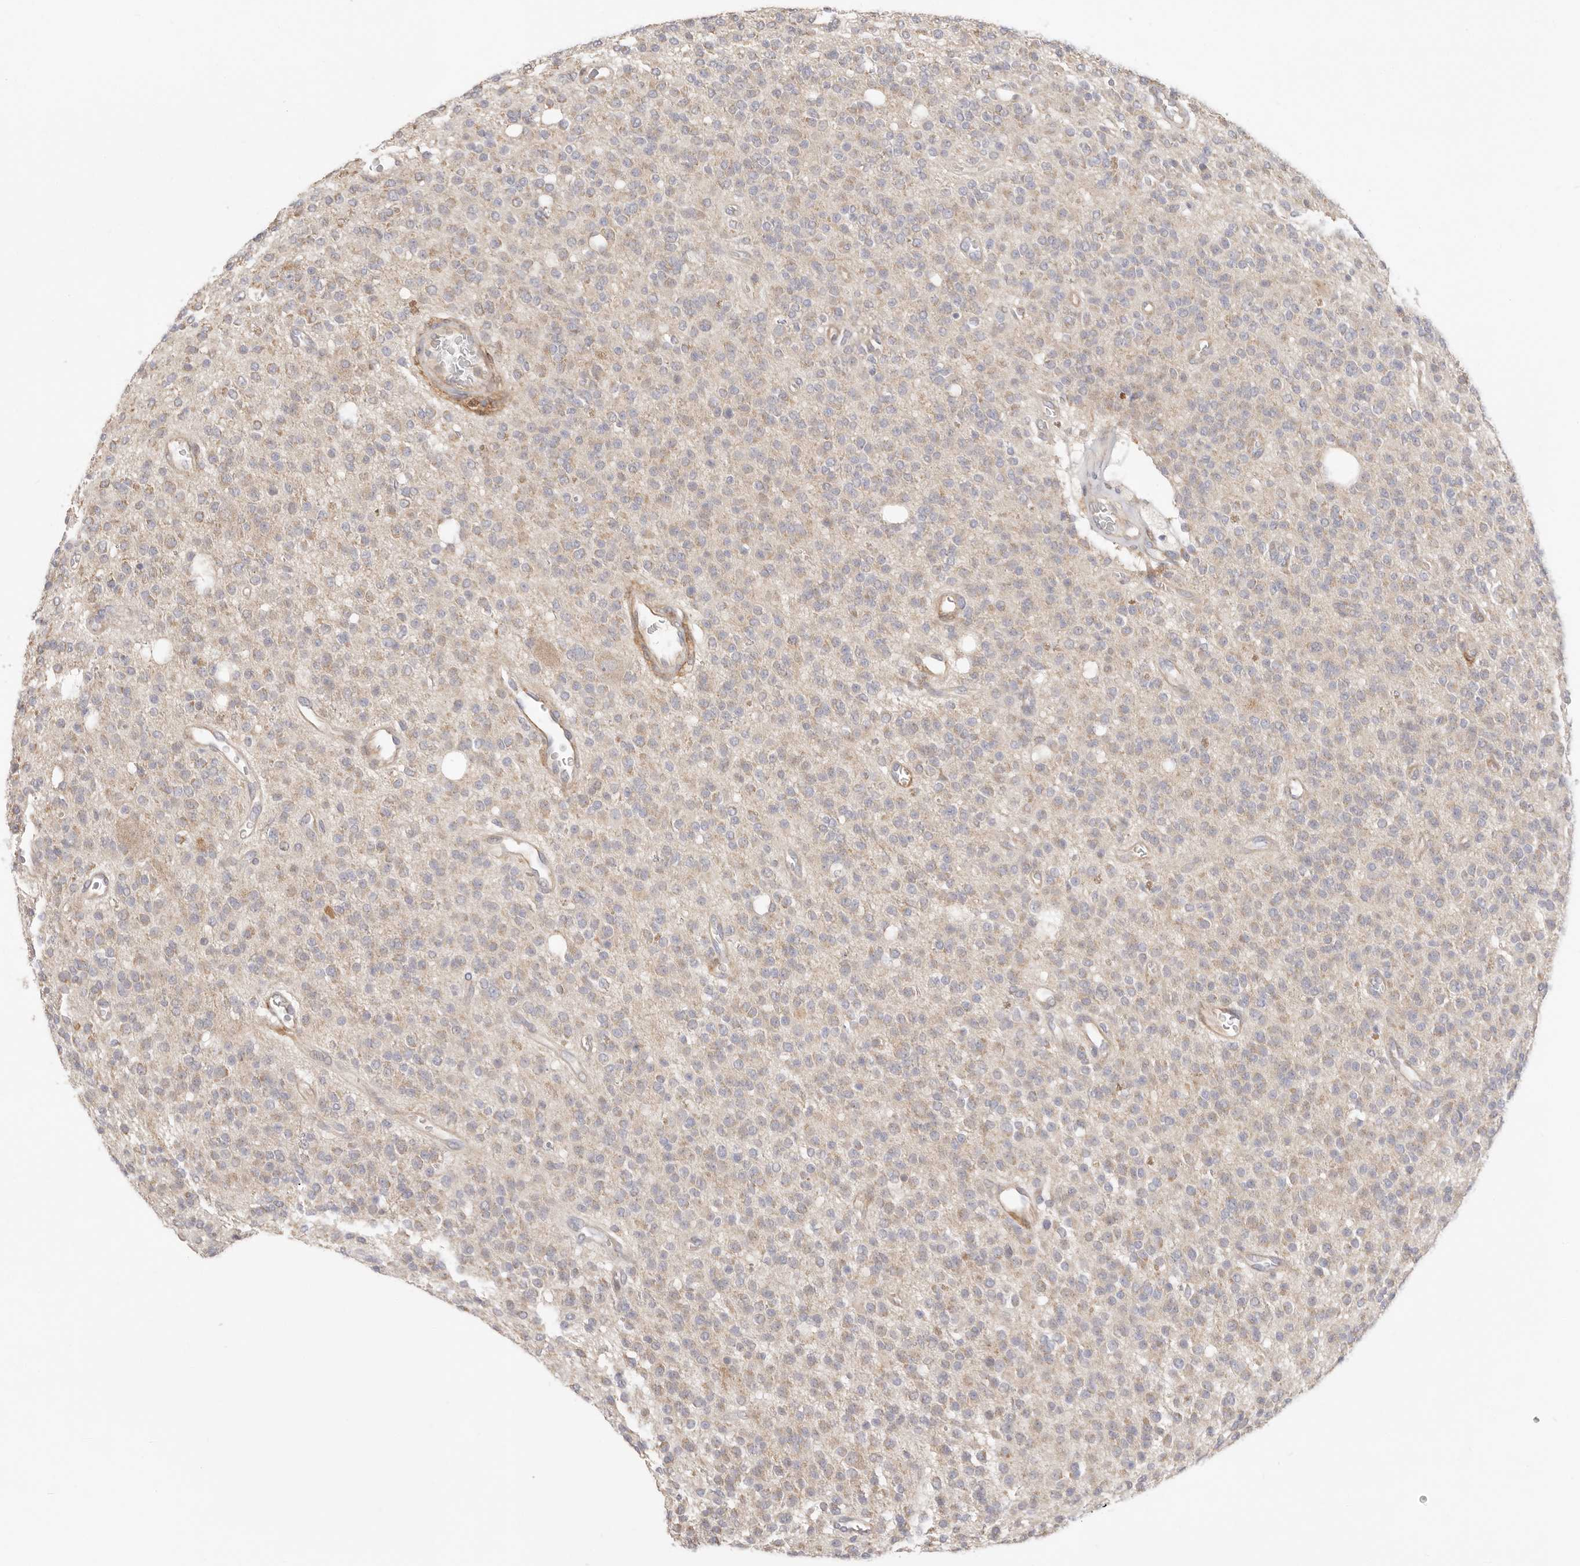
{"staining": {"intensity": "weak", "quantity": "25%-75%", "location": "cytoplasmic/membranous"}, "tissue": "glioma", "cell_type": "Tumor cells", "image_type": "cancer", "snomed": [{"axis": "morphology", "description": "Glioma, malignant, High grade"}, {"axis": "topography", "description": "Brain"}], "caption": "Glioma stained for a protein (brown) displays weak cytoplasmic/membranous positive expression in about 25%-75% of tumor cells.", "gene": "USH1C", "patient": {"sex": "male", "age": 34}}